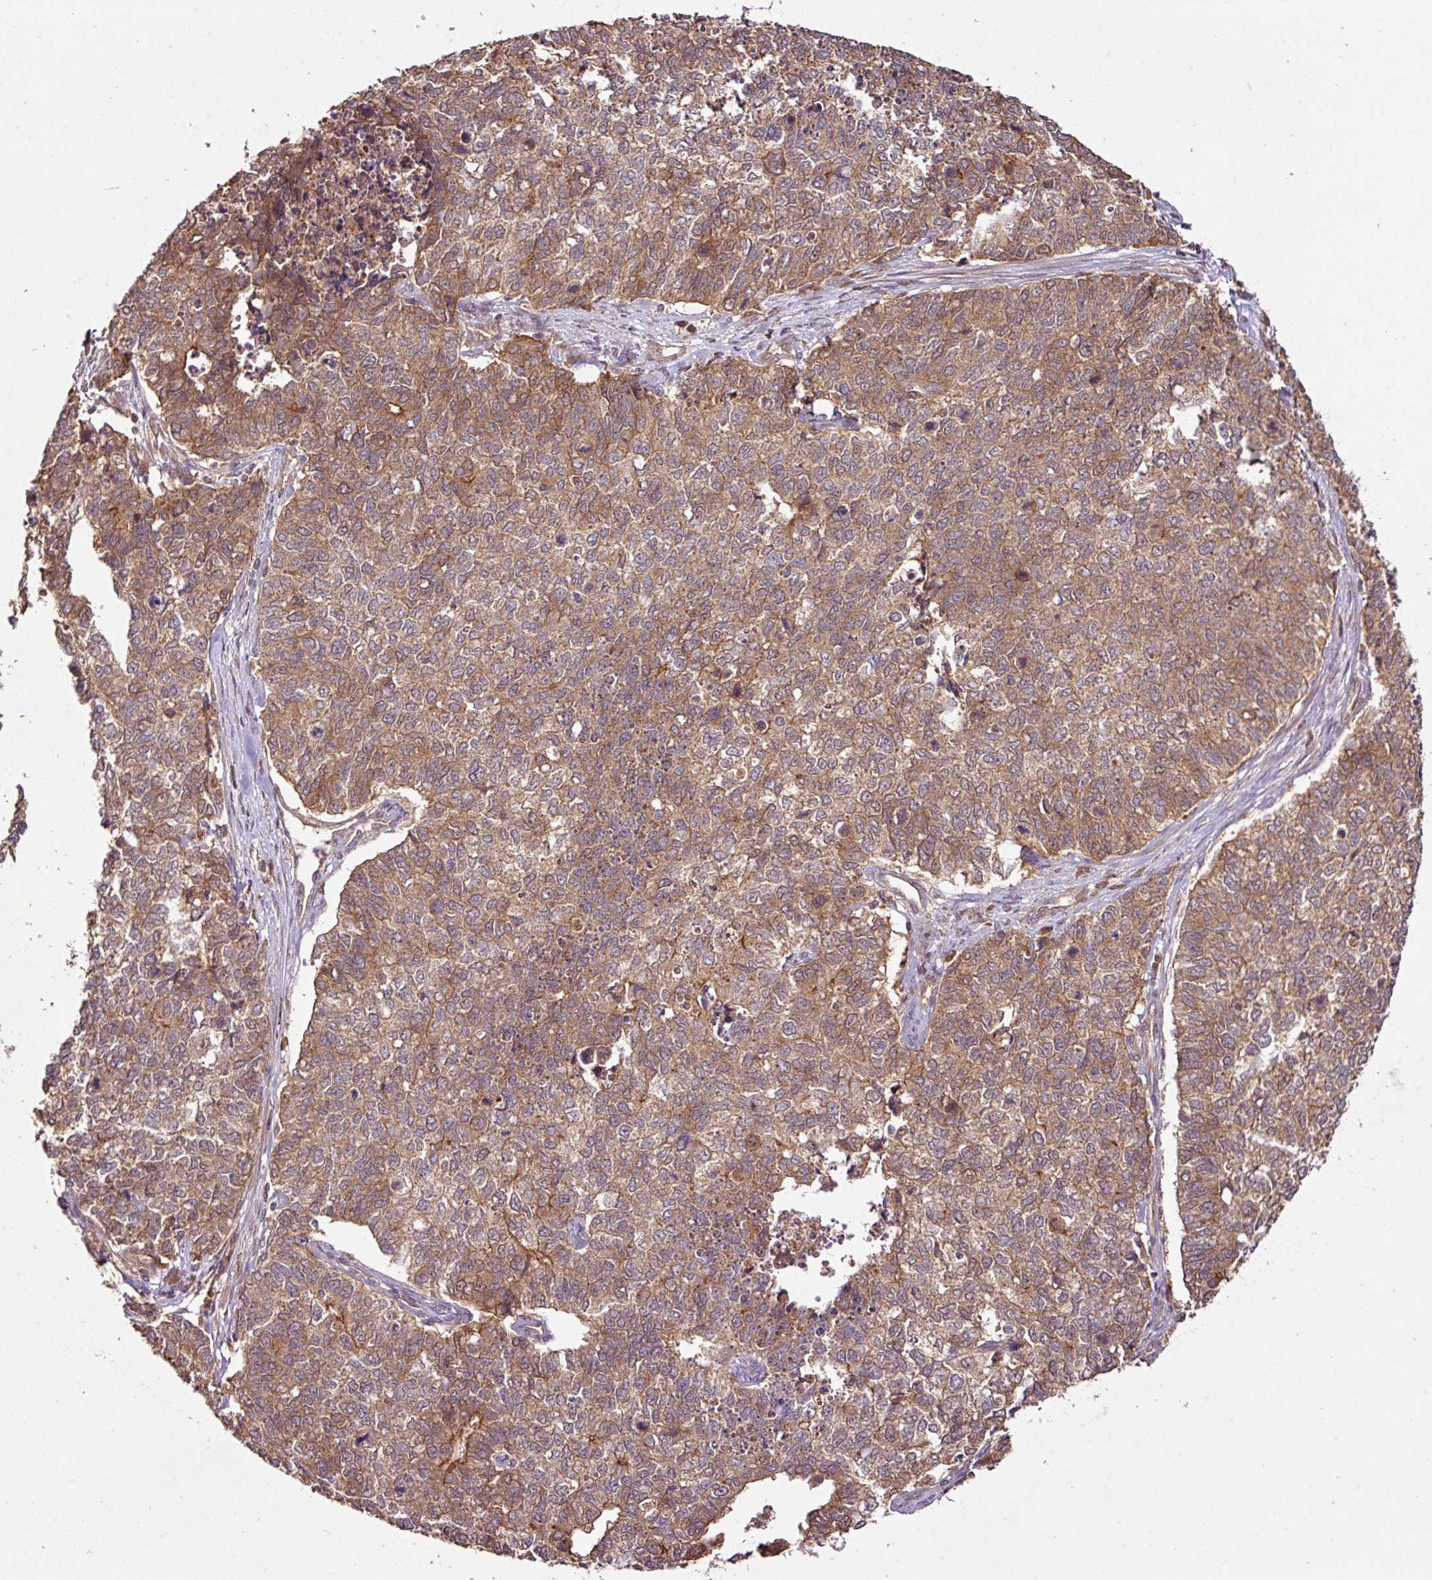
{"staining": {"intensity": "moderate", "quantity": ">75%", "location": "cytoplasmic/membranous,nuclear"}, "tissue": "cervical cancer", "cell_type": "Tumor cells", "image_type": "cancer", "snomed": [{"axis": "morphology", "description": "Squamous cell carcinoma, NOS"}, {"axis": "topography", "description": "Cervix"}], "caption": "Immunohistochemical staining of human cervical cancer shows medium levels of moderate cytoplasmic/membranous and nuclear protein positivity in about >75% of tumor cells.", "gene": "FAIM", "patient": {"sex": "female", "age": 63}}